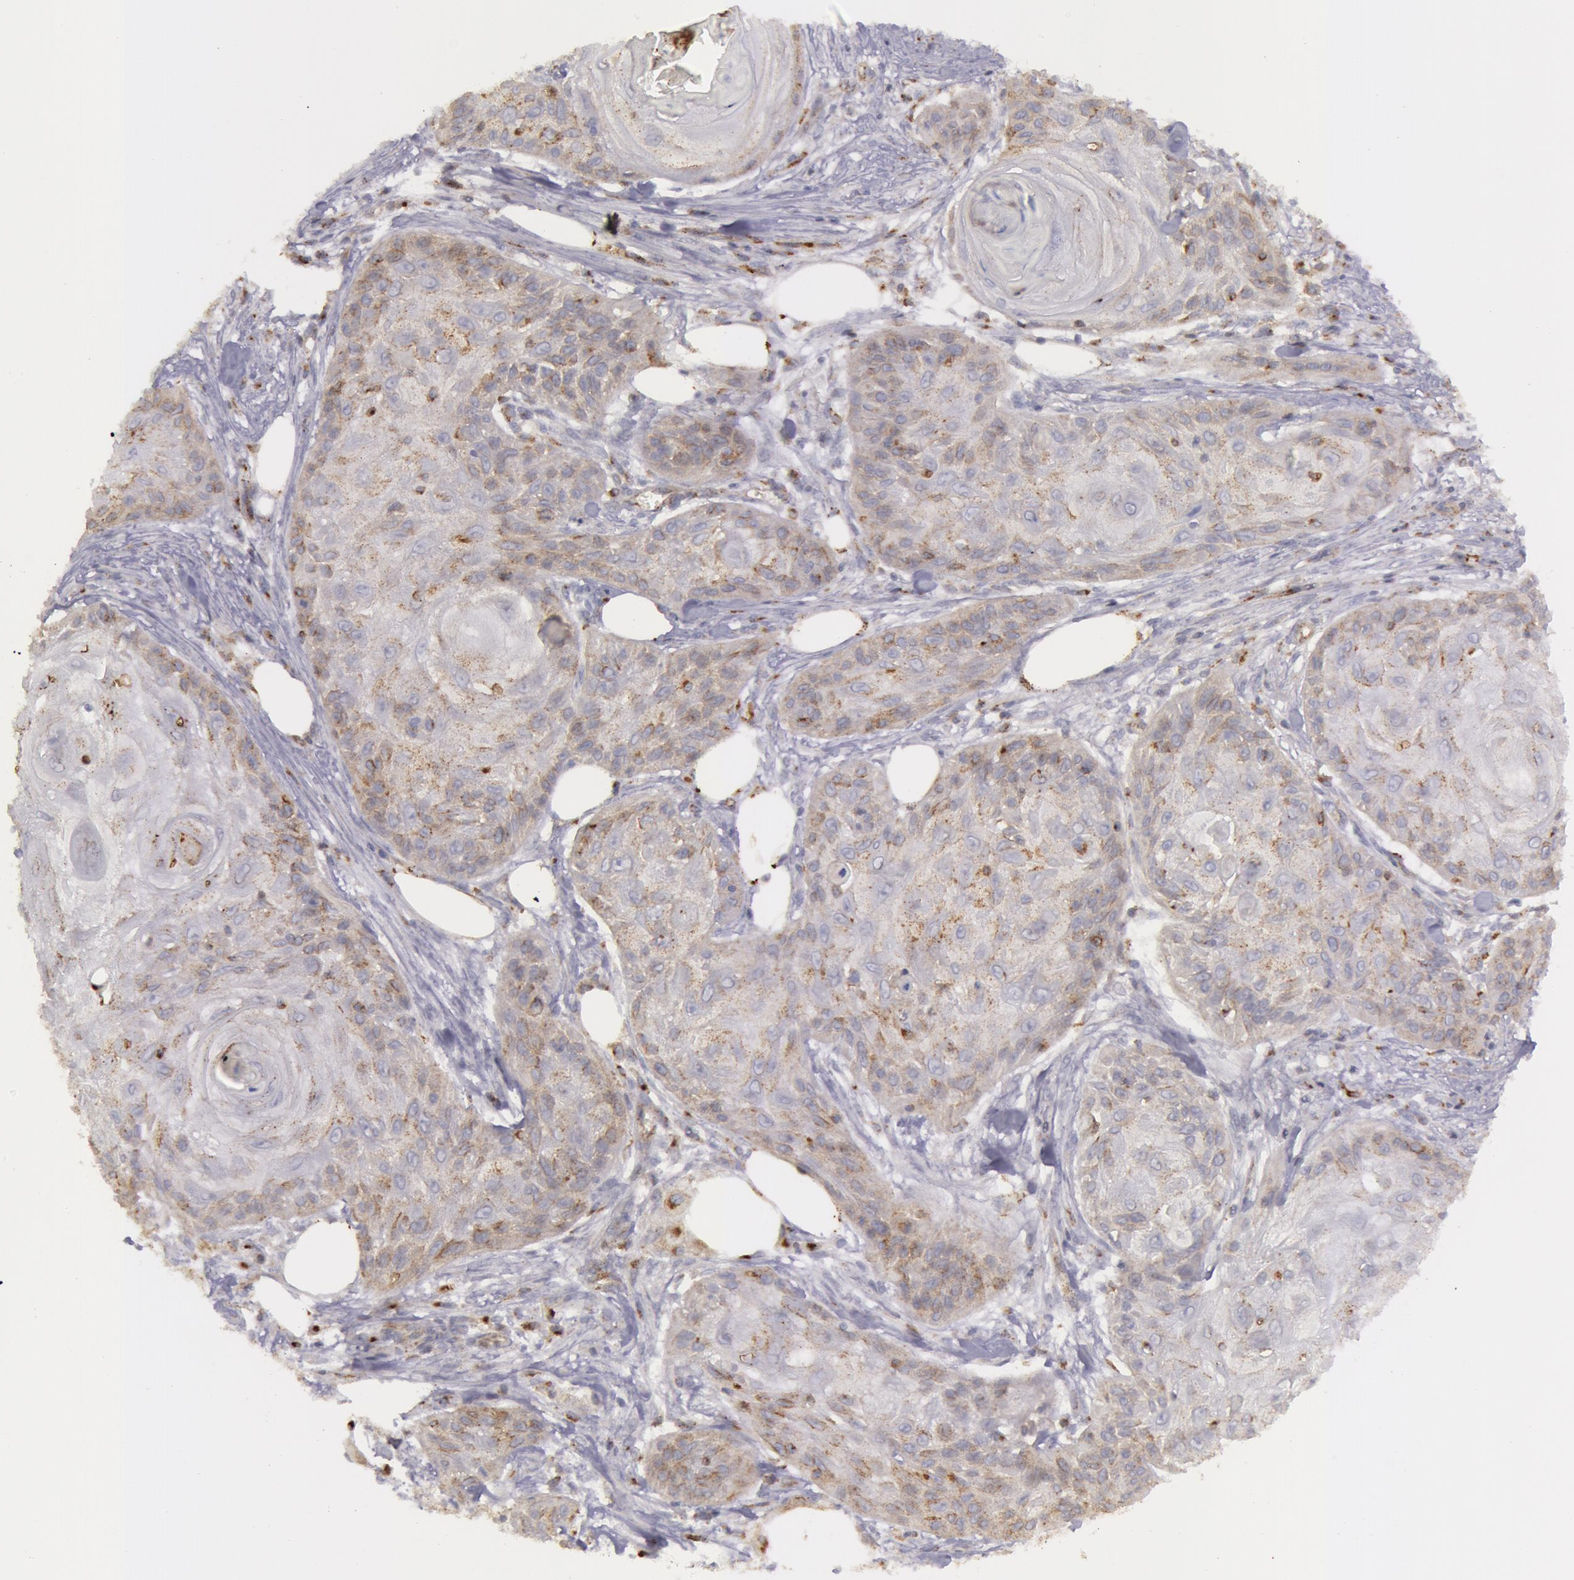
{"staining": {"intensity": "moderate", "quantity": "25%-75%", "location": "cytoplasmic/membranous"}, "tissue": "skin cancer", "cell_type": "Tumor cells", "image_type": "cancer", "snomed": [{"axis": "morphology", "description": "Squamous cell carcinoma, NOS"}, {"axis": "topography", "description": "Skin"}], "caption": "A brown stain highlights moderate cytoplasmic/membranous positivity of a protein in human skin cancer (squamous cell carcinoma) tumor cells.", "gene": "FLOT2", "patient": {"sex": "female", "age": 88}}